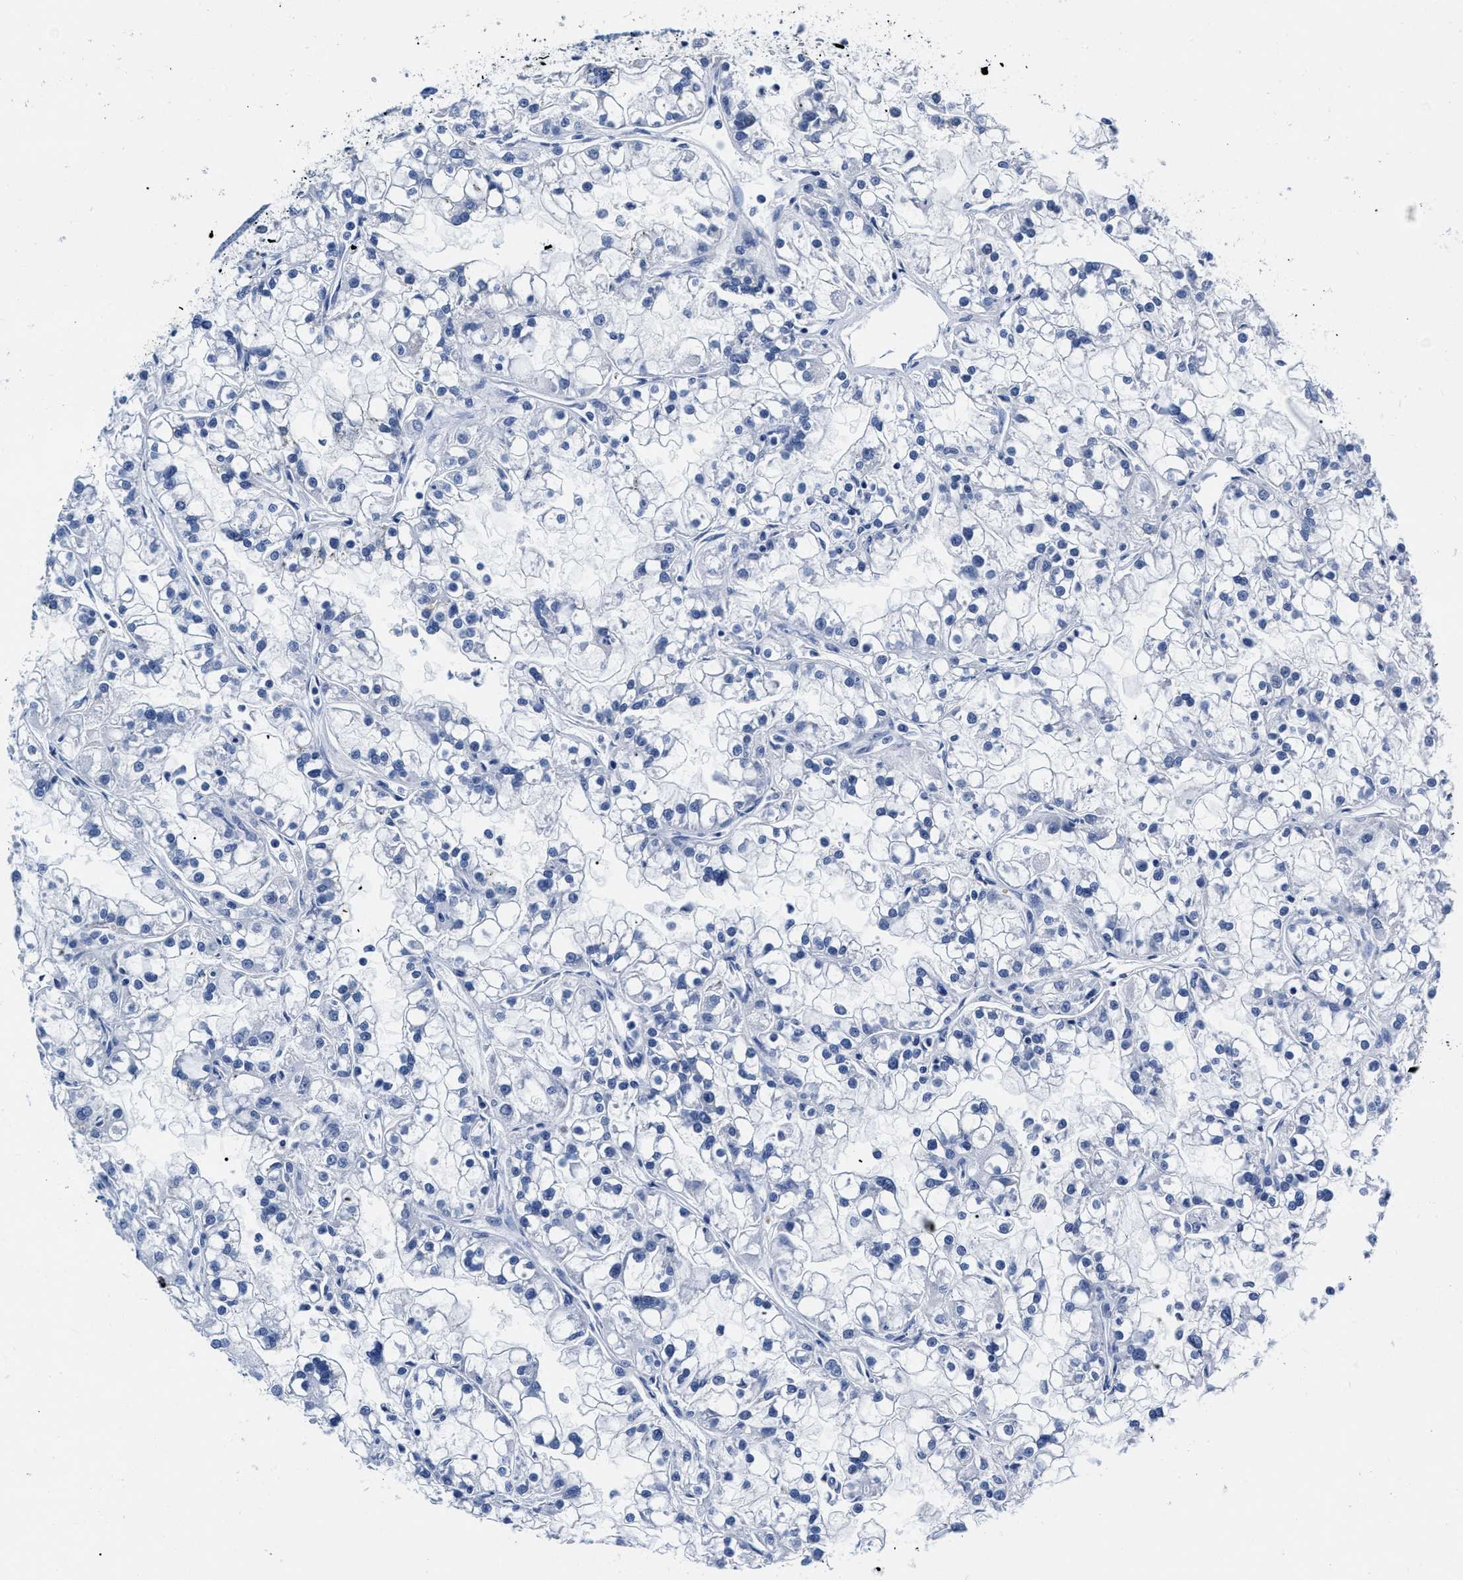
{"staining": {"intensity": "negative", "quantity": "none", "location": "none"}, "tissue": "renal cancer", "cell_type": "Tumor cells", "image_type": "cancer", "snomed": [{"axis": "morphology", "description": "Adenocarcinoma, NOS"}, {"axis": "topography", "description": "Kidney"}], "caption": "A micrograph of human renal adenocarcinoma is negative for staining in tumor cells. (Stains: DAB immunohistochemistry (IHC) with hematoxylin counter stain, Microscopy: brightfield microscopy at high magnification).", "gene": "CER1", "patient": {"sex": "female", "age": 52}}